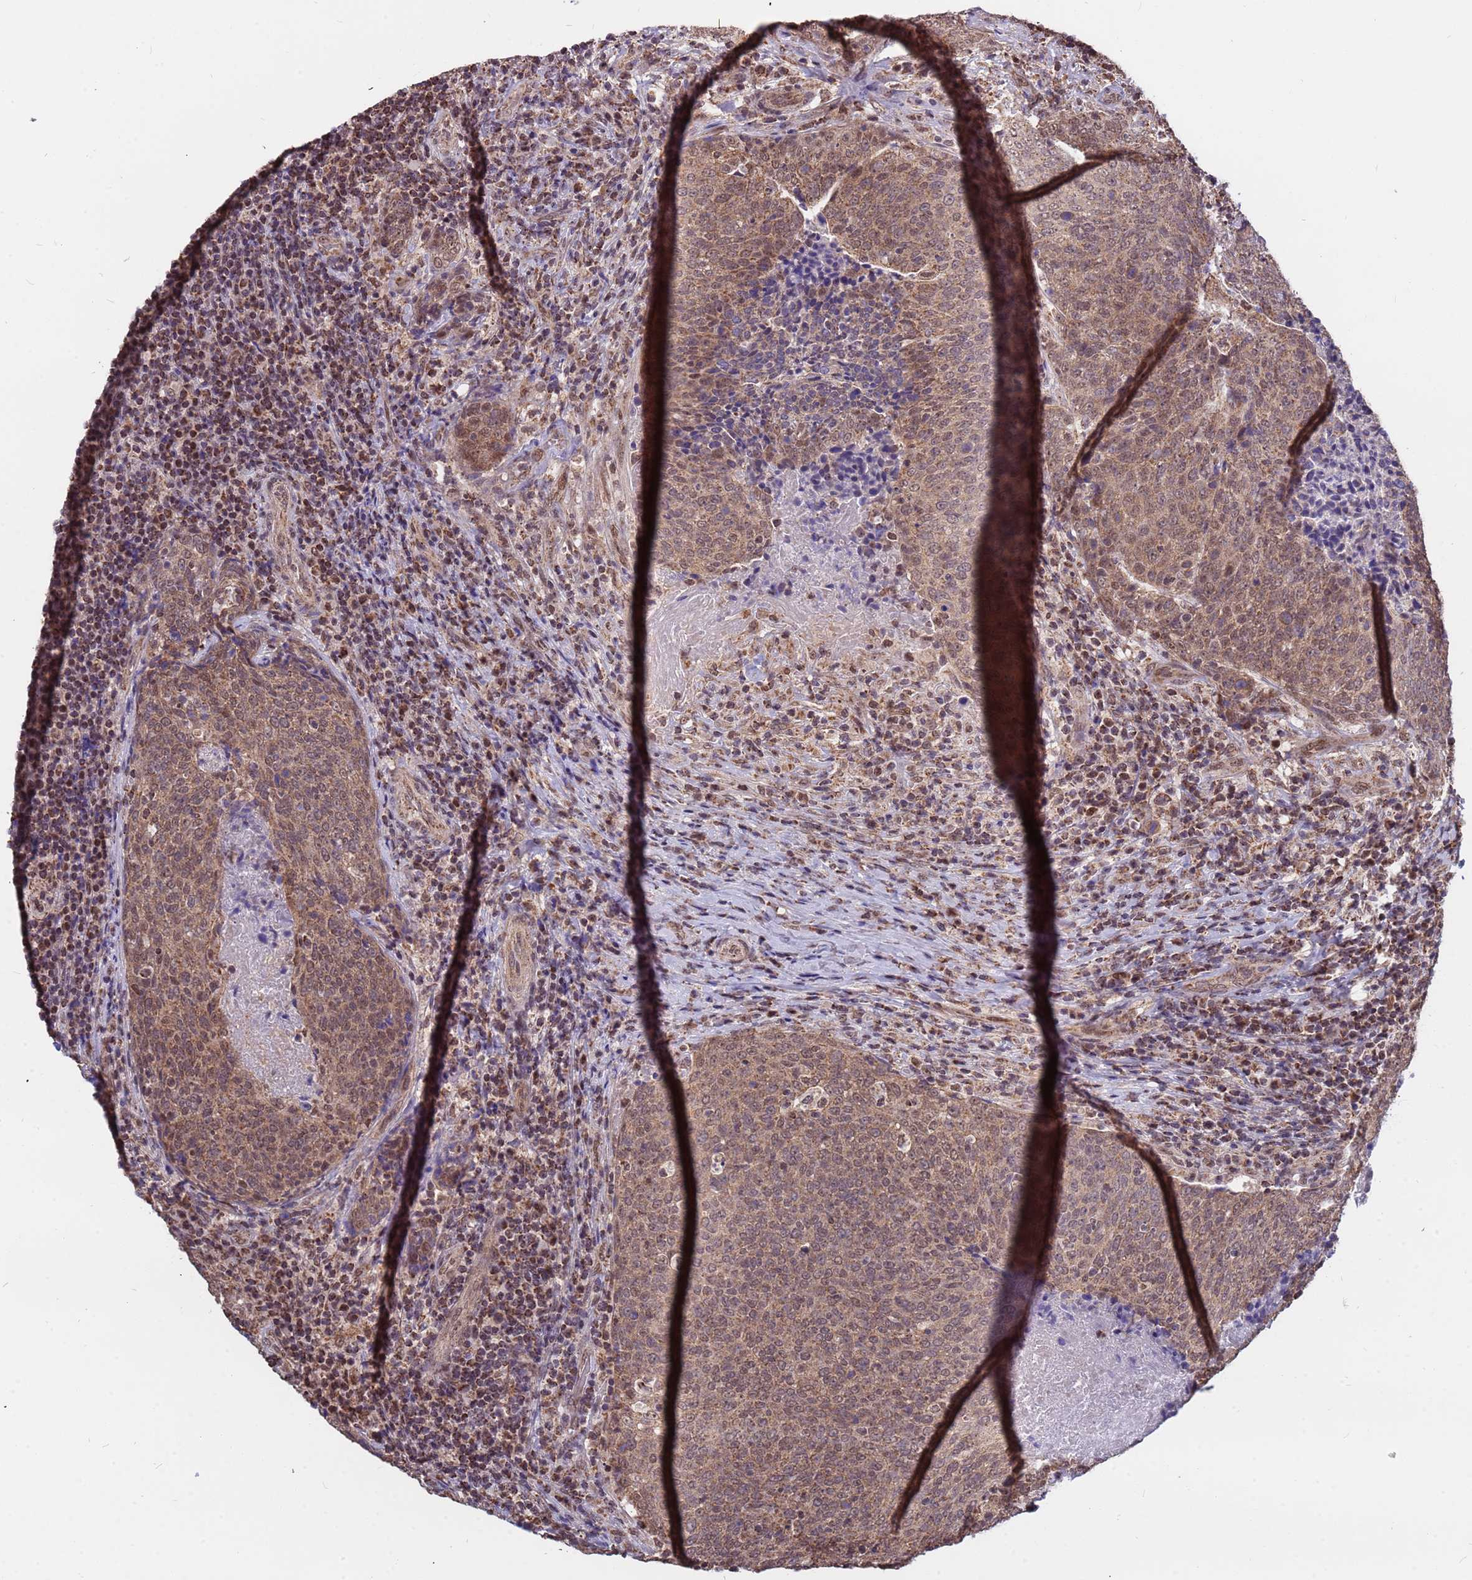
{"staining": {"intensity": "moderate", "quantity": ">75%", "location": "cytoplasmic/membranous,nuclear"}, "tissue": "head and neck cancer", "cell_type": "Tumor cells", "image_type": "cancer", "snomed": [{"axis": "morphology", "description": "Squamous cell carcinoma, NOS"}, {"axis": "morphology", "description": "Squamous cell carcinoma, metastatic, NOS"}, {"axis": "topography", "description": "Lymph node"}, {"axis": "topography", "description": "Head-Neck"}], "caption": "Immunohistochemistry image of human squamous cell carcinoma (head and neck) stained for a protein (brown), which reveals medium levels of moderate cytoplasmic/membranous and nuclear expression in approximately >75% of tumor cells.", "gene": "DENND2B", "patient": {"sex": "male", "age": 62}}